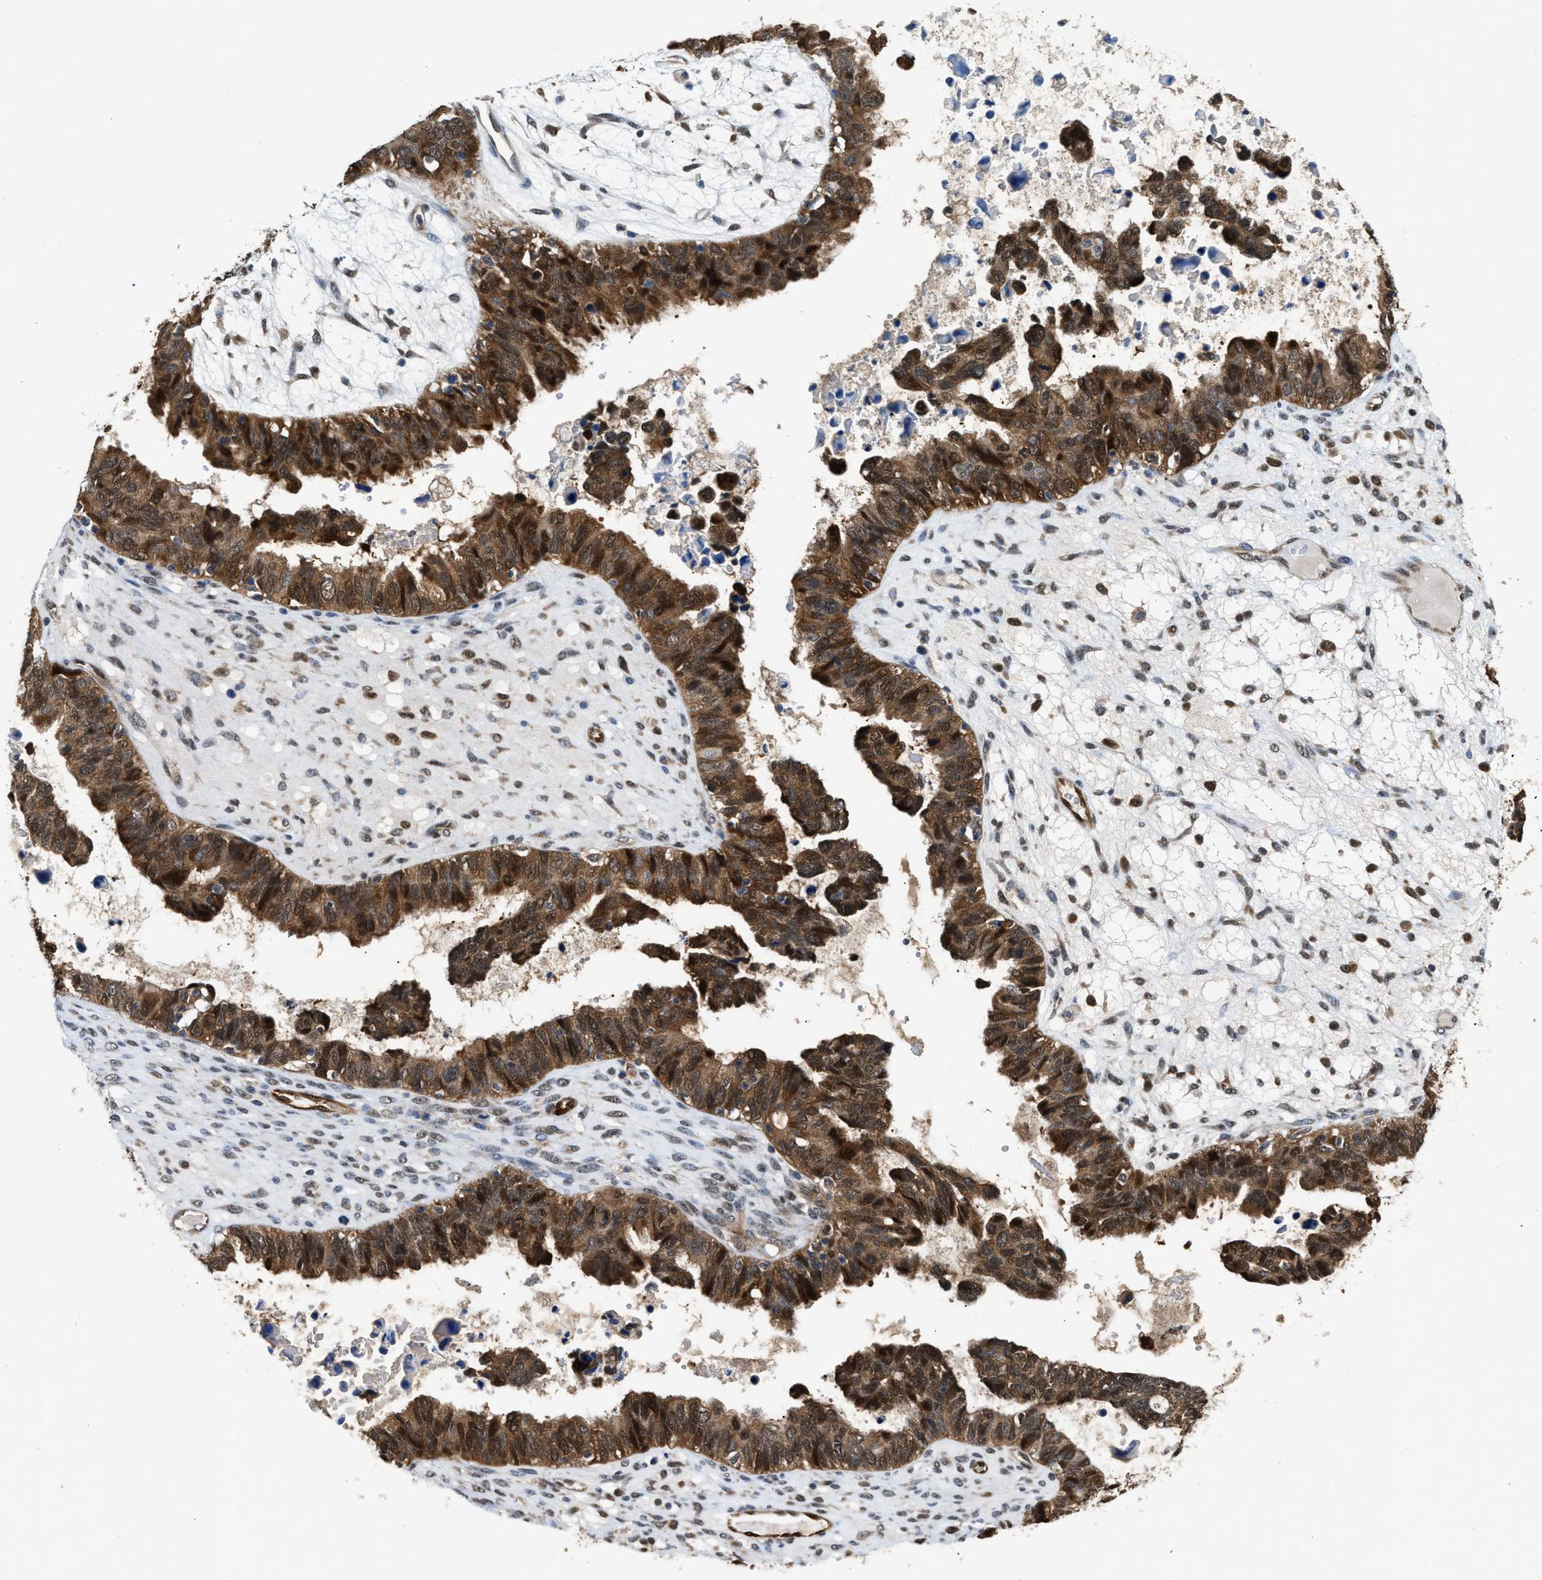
{"staining": {"intensity": "moderate", "quantity": ">75%", "location": "cytoplasmic/membranous"}, "tissue": "ovarian cancer", "cell_type": "Tumor cells", "image_type": "cancer", "snomed": [{"axis": "morphology", "description": "Cystadenocarcinoma, serous, NOS"}, {"axis": "topography", "description": "Ovary"}], "caption": "This micrograph displays immunohistochemistry (IHC) staining of ovarian serous cystadenocarcinoma, with medium moderate cytoplasmic/membranous staining in approximately >75% of tumor cells.", "gene": "PPA1", "patient": {"sex": "female", "age": 79}}